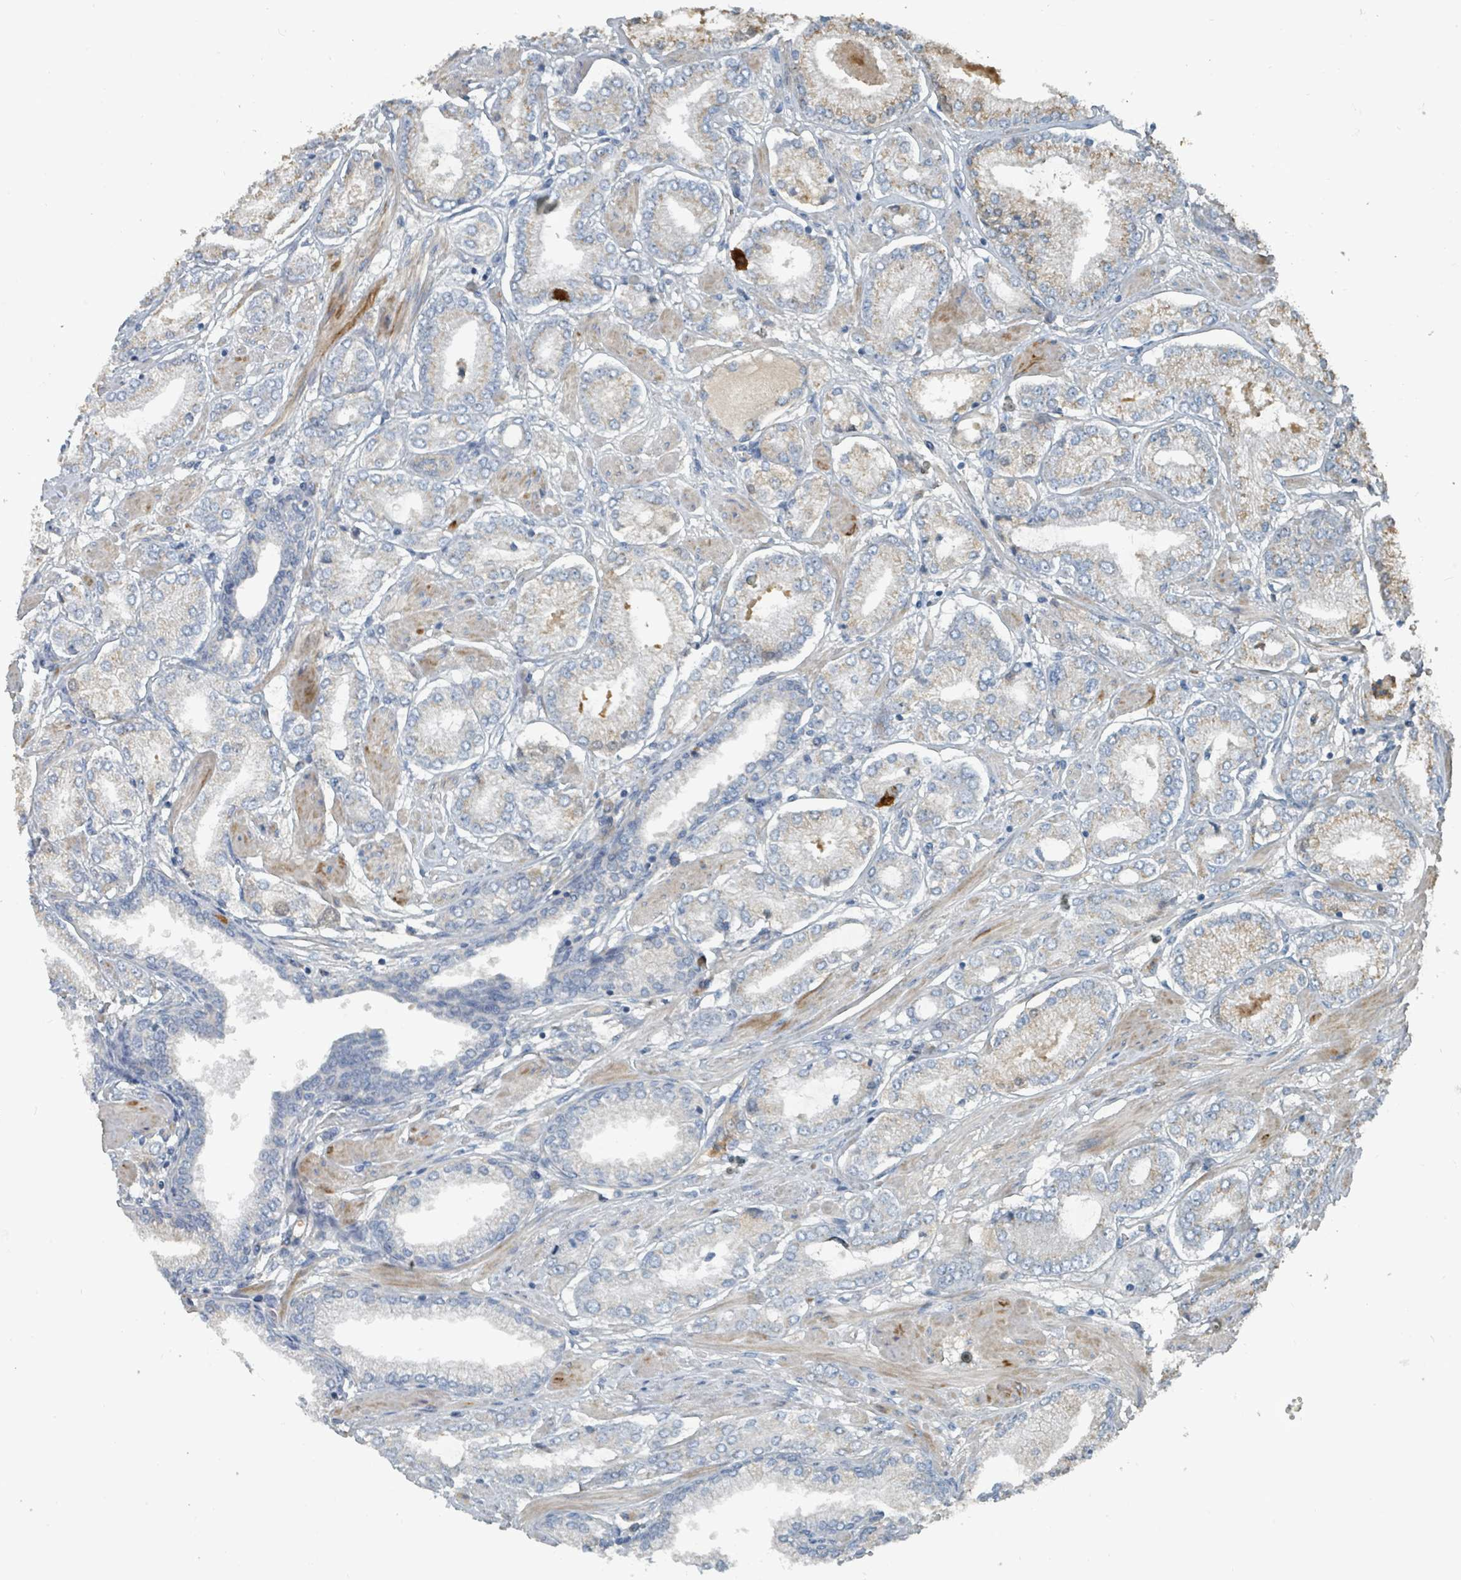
{"staining": {"intensity": "negative", "quantity": "none", "location": "none"}, "tissue": "prostate cancer", "cell_type": "Tumor cells", "image_type": "cancer", "snomed": [{"axis": "morphology", "description": "Adenocarcinoma, High grade"}, {"axis": "topography", "description": "Prostate and seminal vesicle, NOS"}], "caption": "Tumor cells are negative for protein expression in human prostate high-grade adenocarcinoma.", "gene": "SLC44A5", "patient": {"sex": "male", "age": 64}}